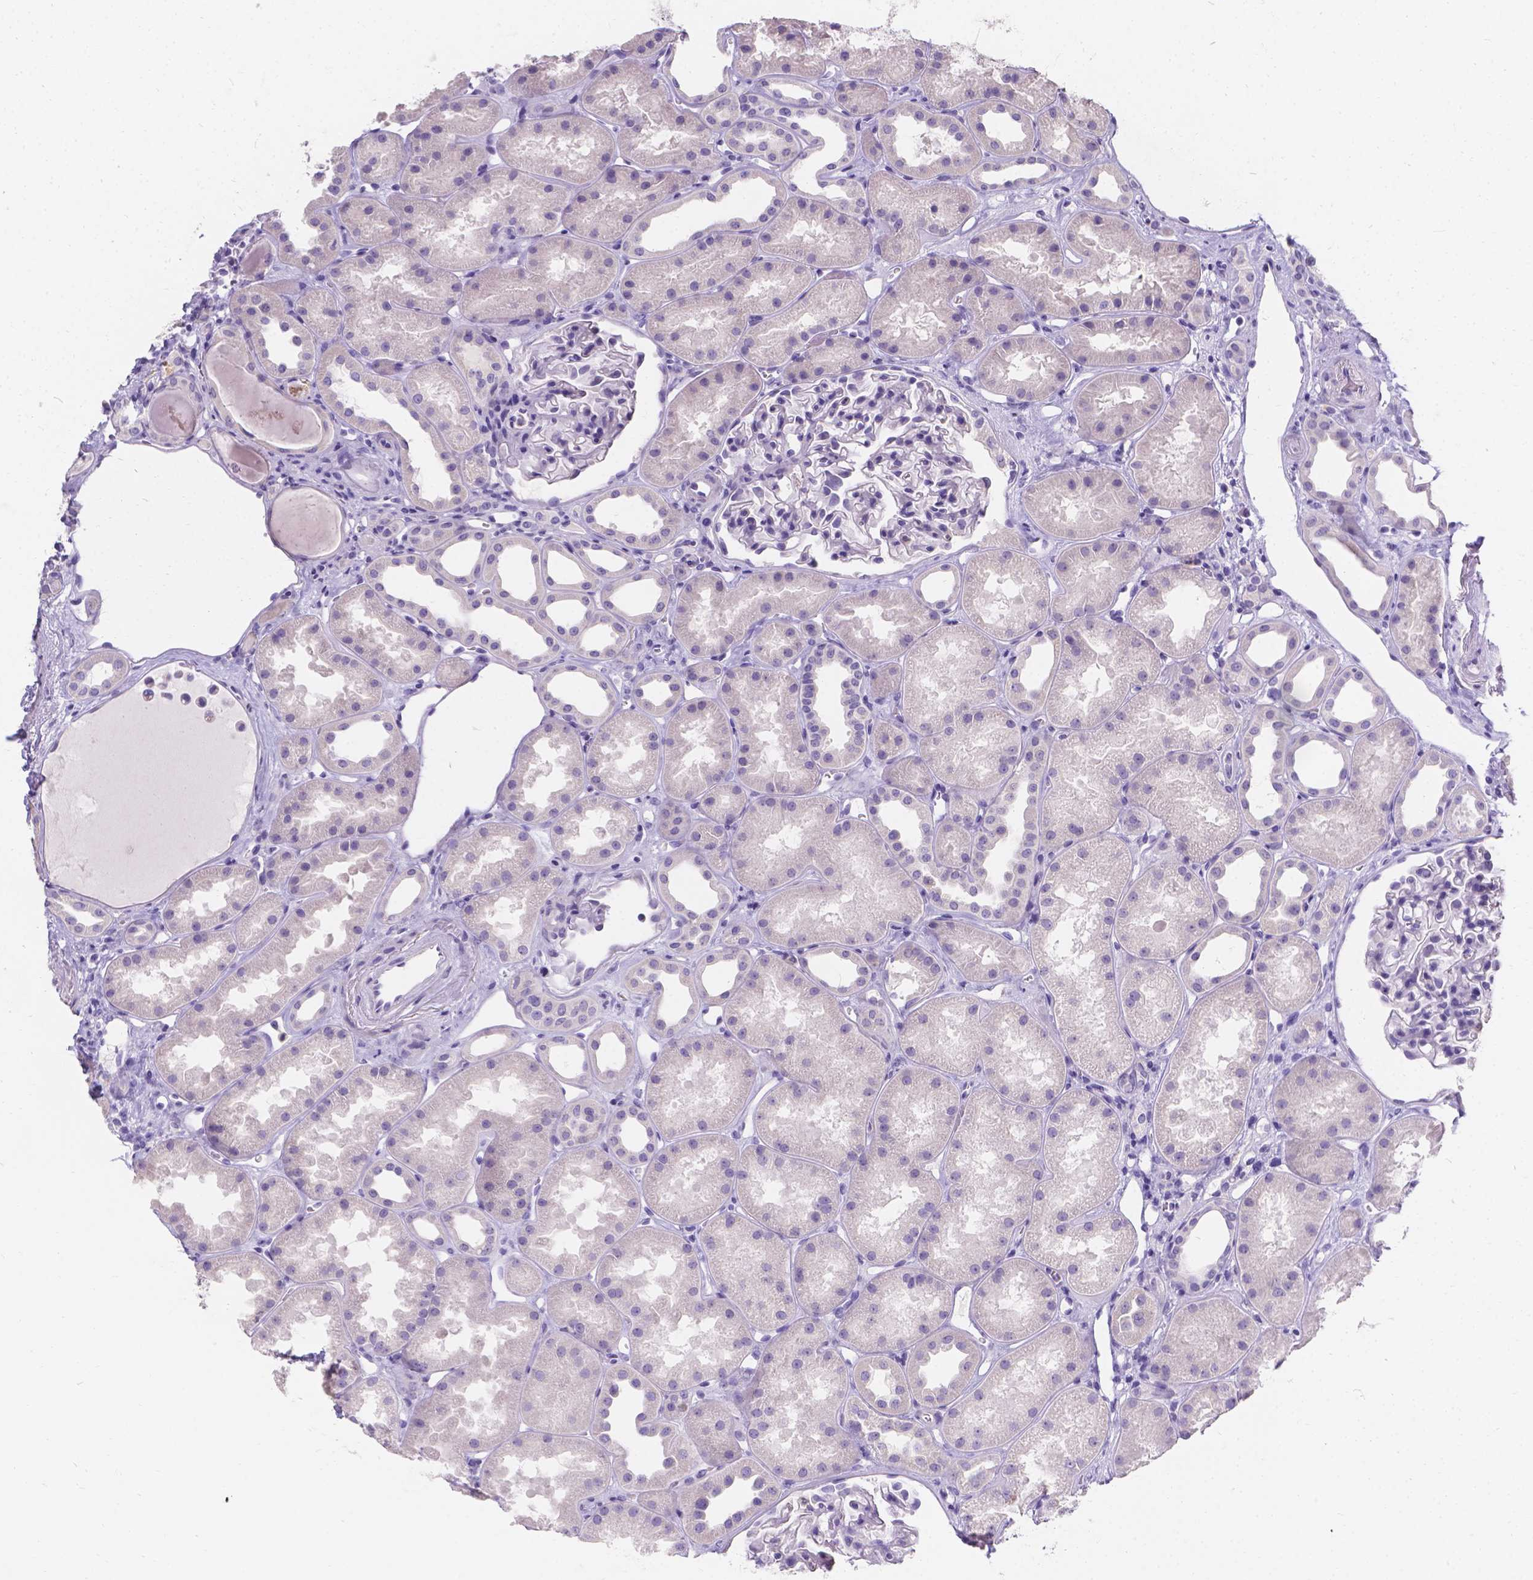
{"staining": {"intensity": "negative", "quantity": "none", "location": "none"}, "tissue": "kidney", "cell_type": "Cells in glomeruli", "image_type": "normal", "snomed": [{"axis": "morphology", "description": "Normal tissue, NOS"}, {"axis": "topography", "description": "Kidney"}], "caption": "This is an immunohistochemistry (IHC) photomicrograph of benign human kidney. There is no positivity in cells in glomeruli.", "gene": "GNRHR", "patient": {"sex": "male", "age": 61}}